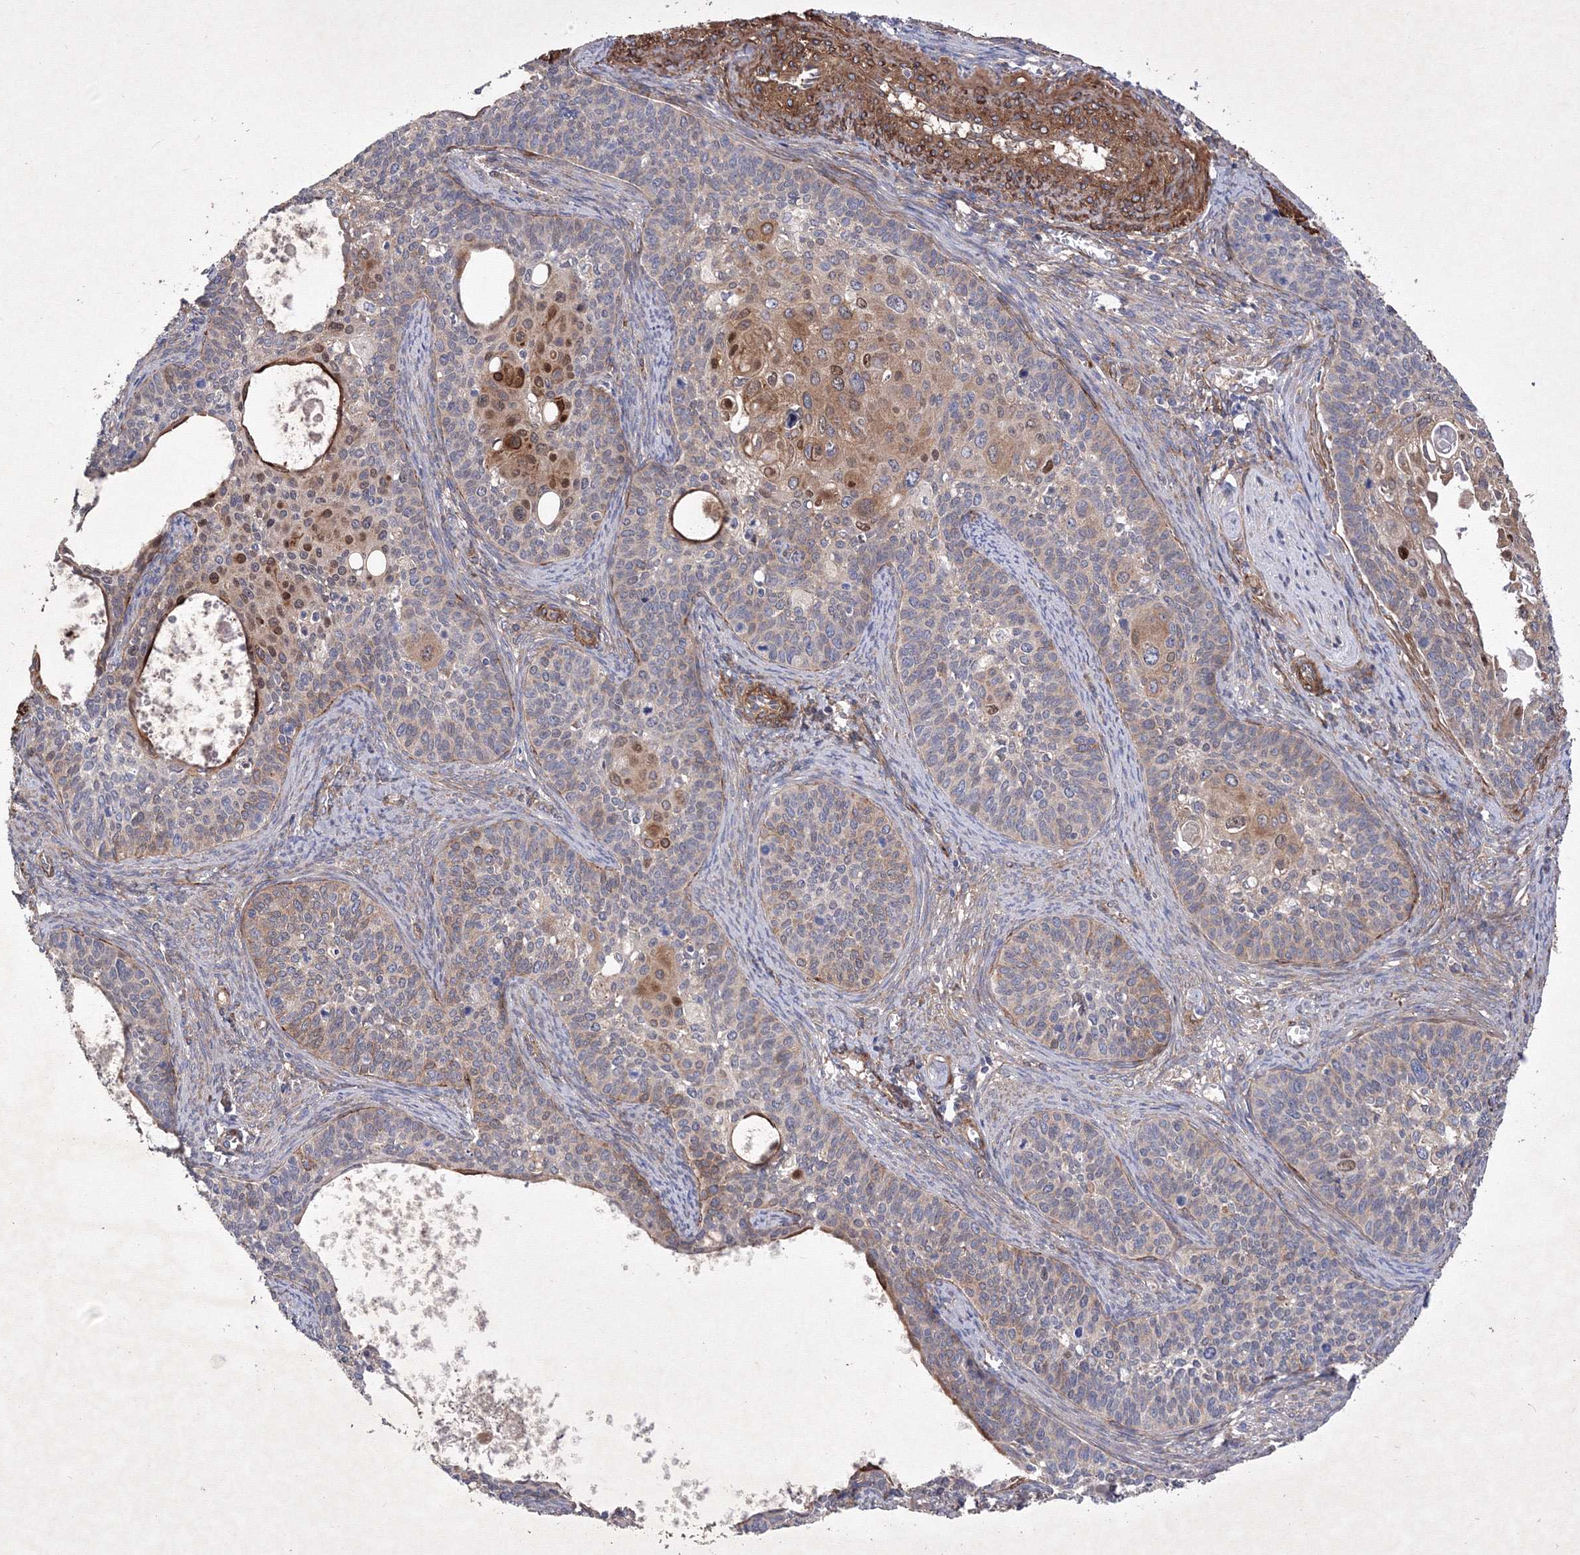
{"staining": {"intensity": "weak", "quantity": "<25%", "location": "cytoplasmic/membranous"}, "tissue": "cervical cancer", "cell_type": "Tumor cells", "image_type": "cancer", "snomed": [{"axis": "morphology", "description": "Squamous cell carcinoma, NOS"}, {"axis": "topography", "description": "Cervix"}], "caption": "Immunohistochemical staining of cervical cancer shows no significant expression in tumor cells.", "gene": "SNX18", "patient": {"sex": "female", "age": 33}}